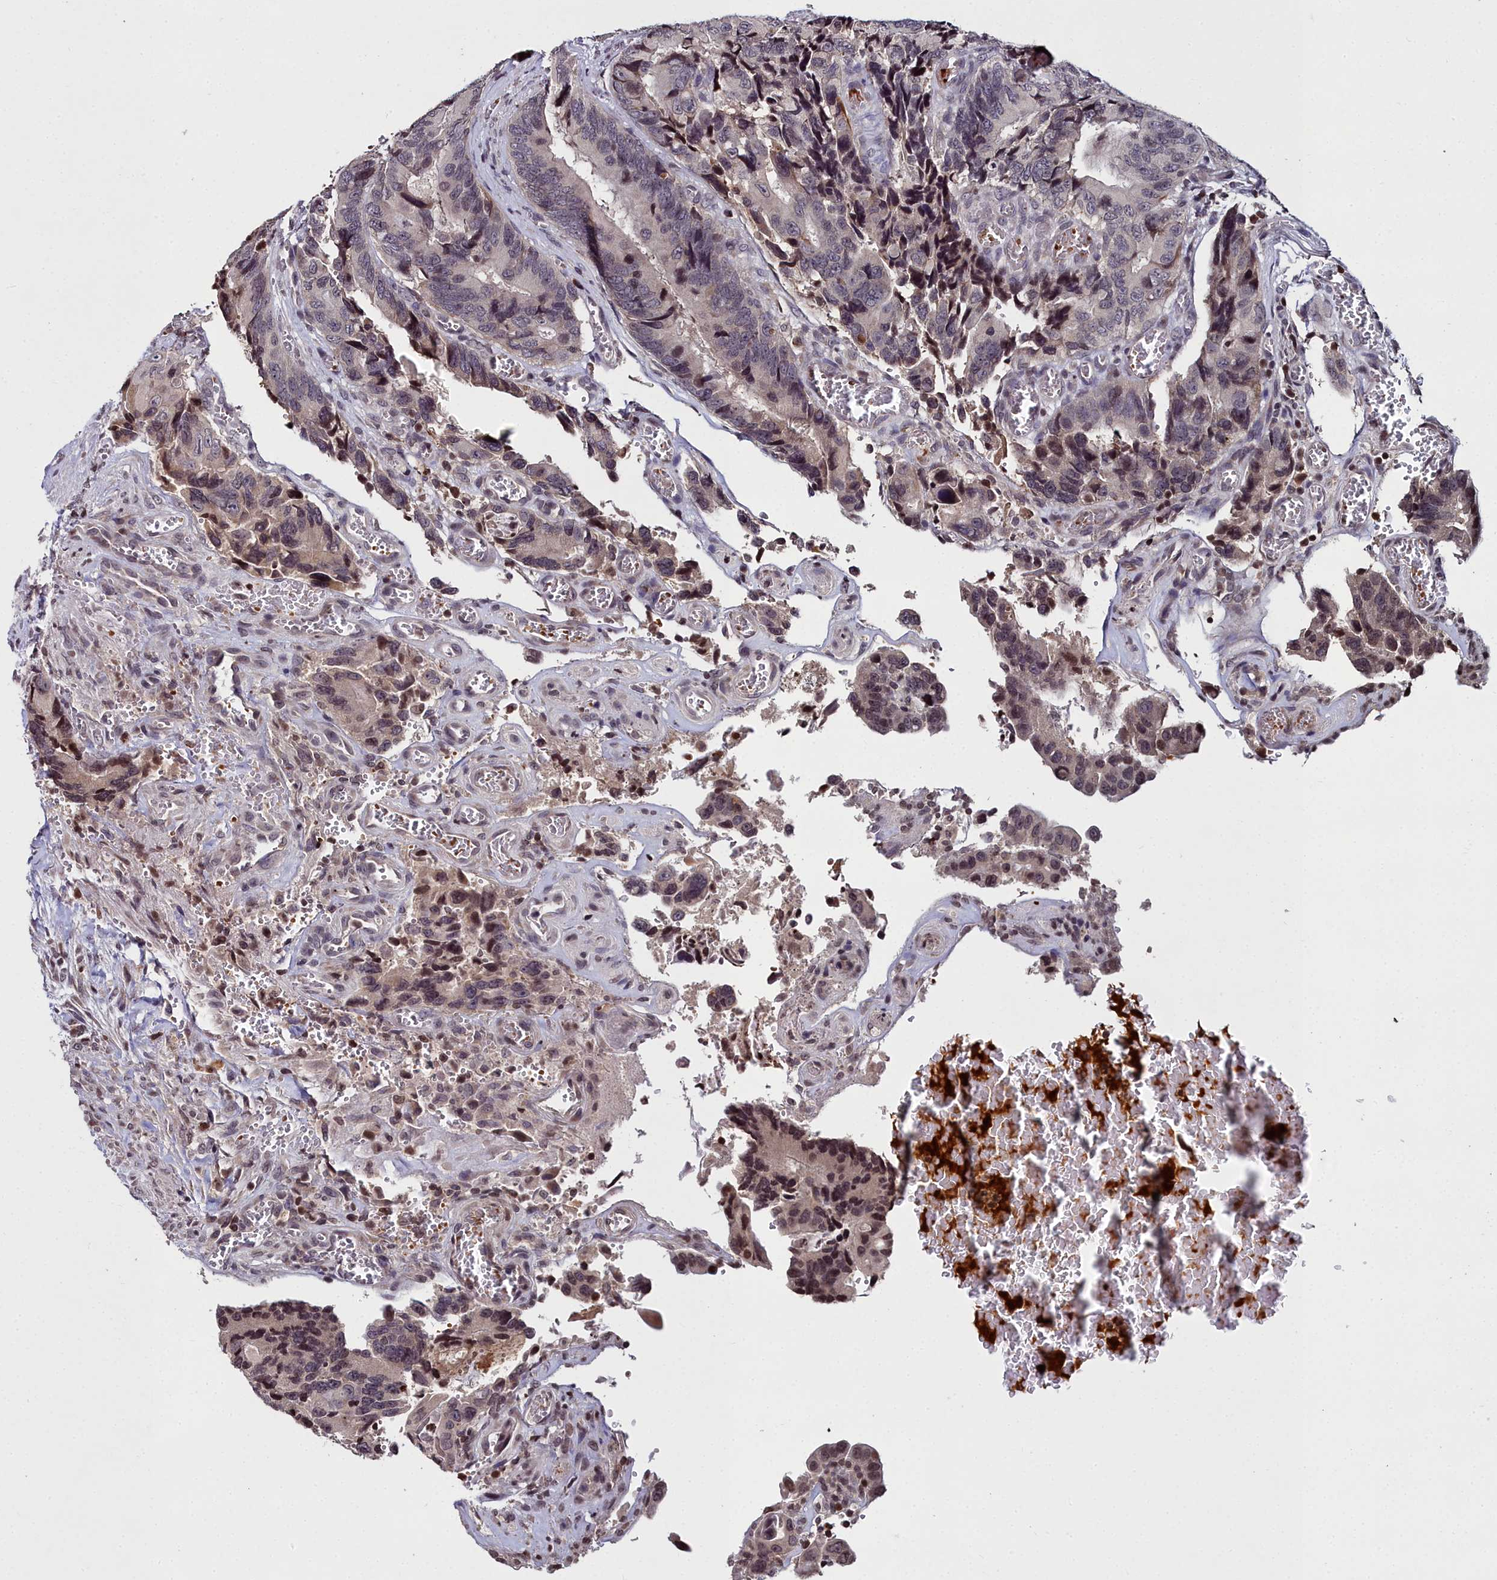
{"staining": {"intensity": "moderate", "quantity": "<25%", "location": "nuclear"}, "tissue": "colorectal cancer", "cell_type": "Tumor cells", "image_type": "cancer", "snomed": [{"axis": "morphology", "description": "Adenocarcinoma, NOS"}, {"axis": "topography", "description": "Colon"}], "caption": "Colorectal cancer stained with a brown dye reveals moderate nuclear positive expression in approximately <25% of tumor cells.", "gene": "FZD4", "patient": {"sex": "male", "age": 84}}